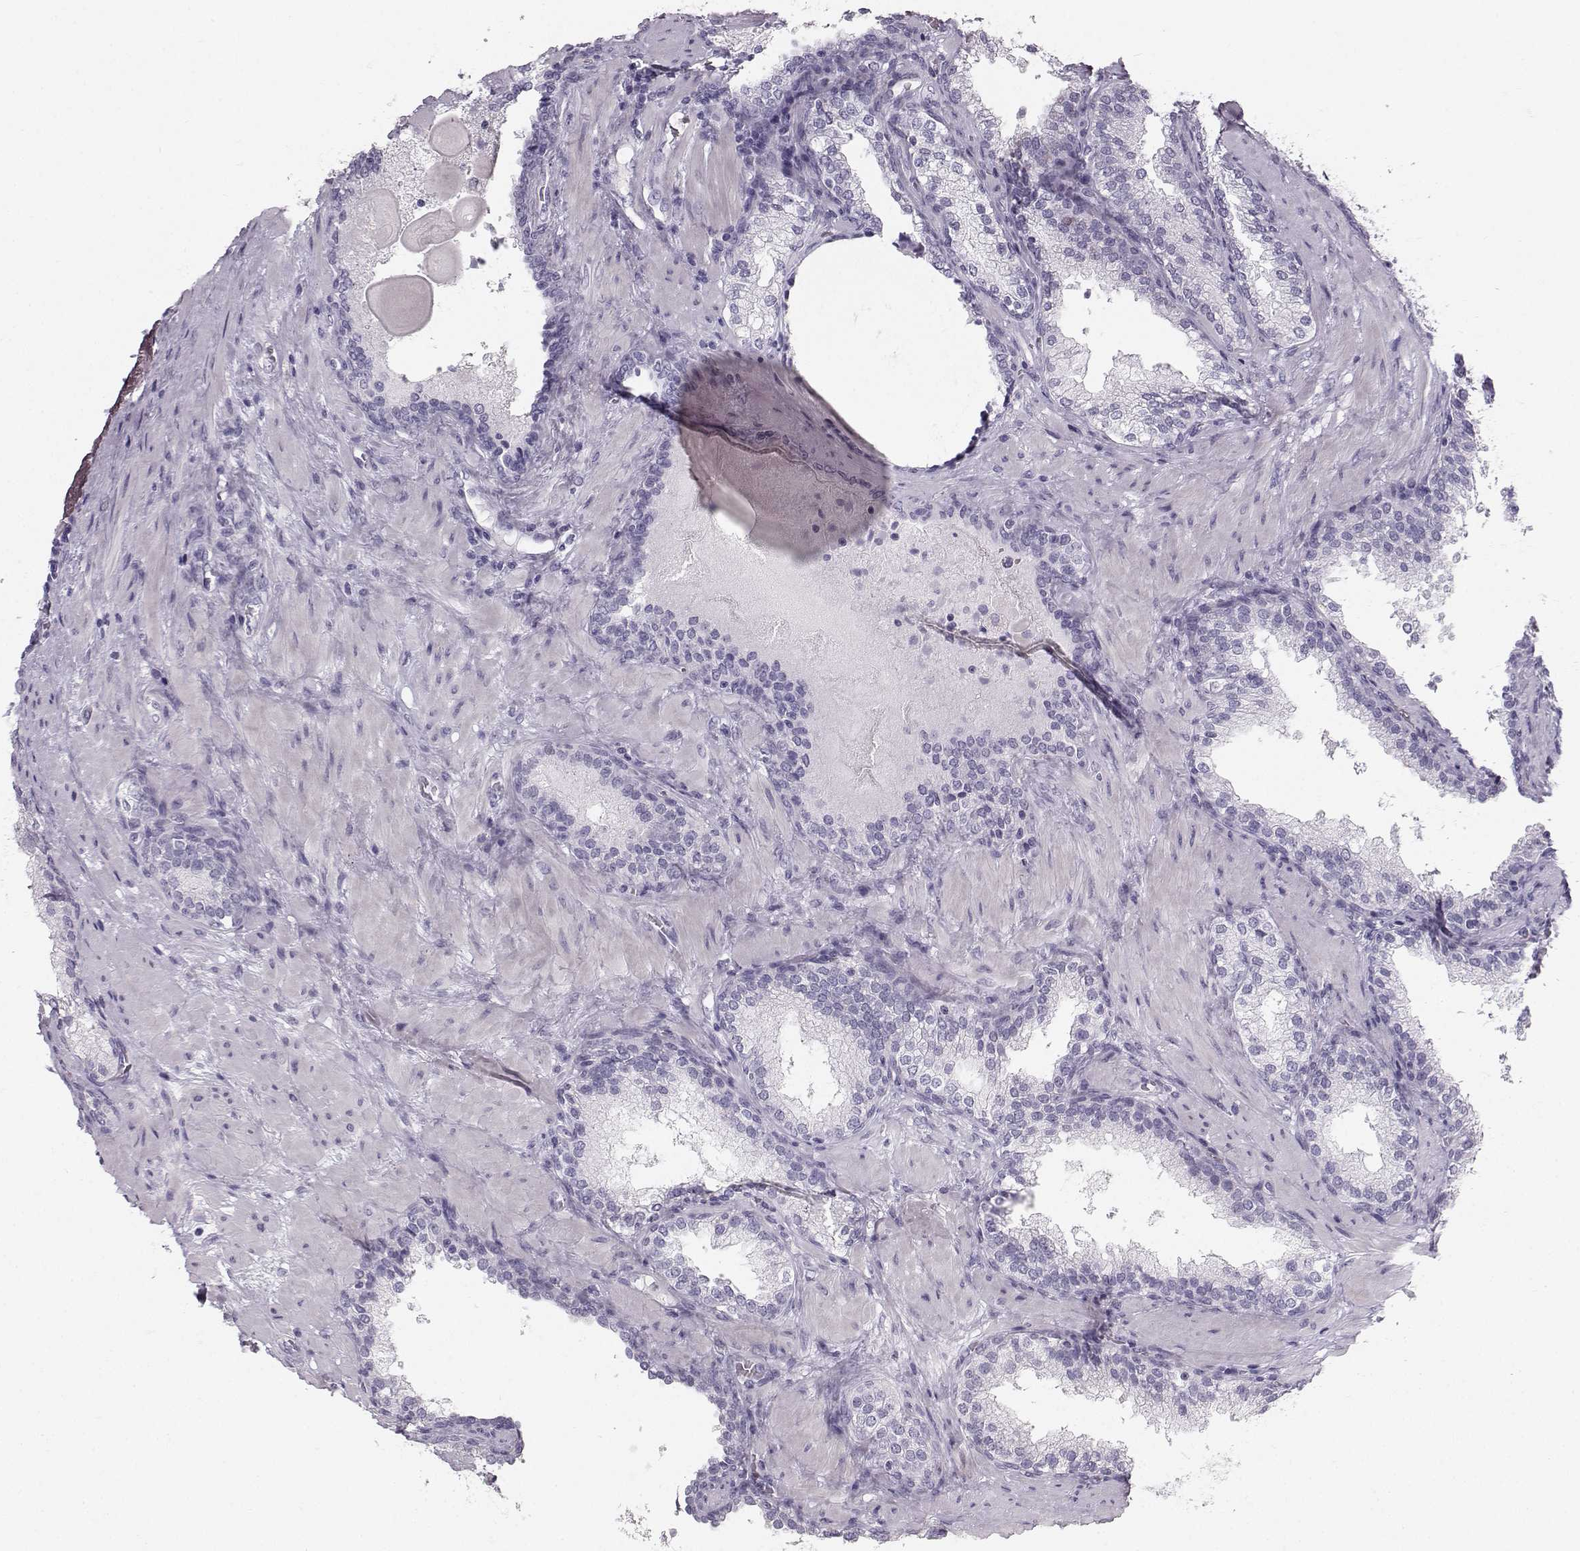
{"staining": {"intensity": "negative", "quantity": "none", "location": "none"}, "tissue": "prostate cancer", "cell_type": "Tumor cells", "image_type": "cancer", "snomed": [{"axis": "morphology", "description": "Adenocarcinoma, Low grade"}, {"axis": "topography", "description": "Prostate"}], "caption": "DAB immunohistochemical staining of human prostate cancer demonstrates no significant expression in tumor cells.", "gene": "CASR", "patient": {"sex": "male", "age": 60}}